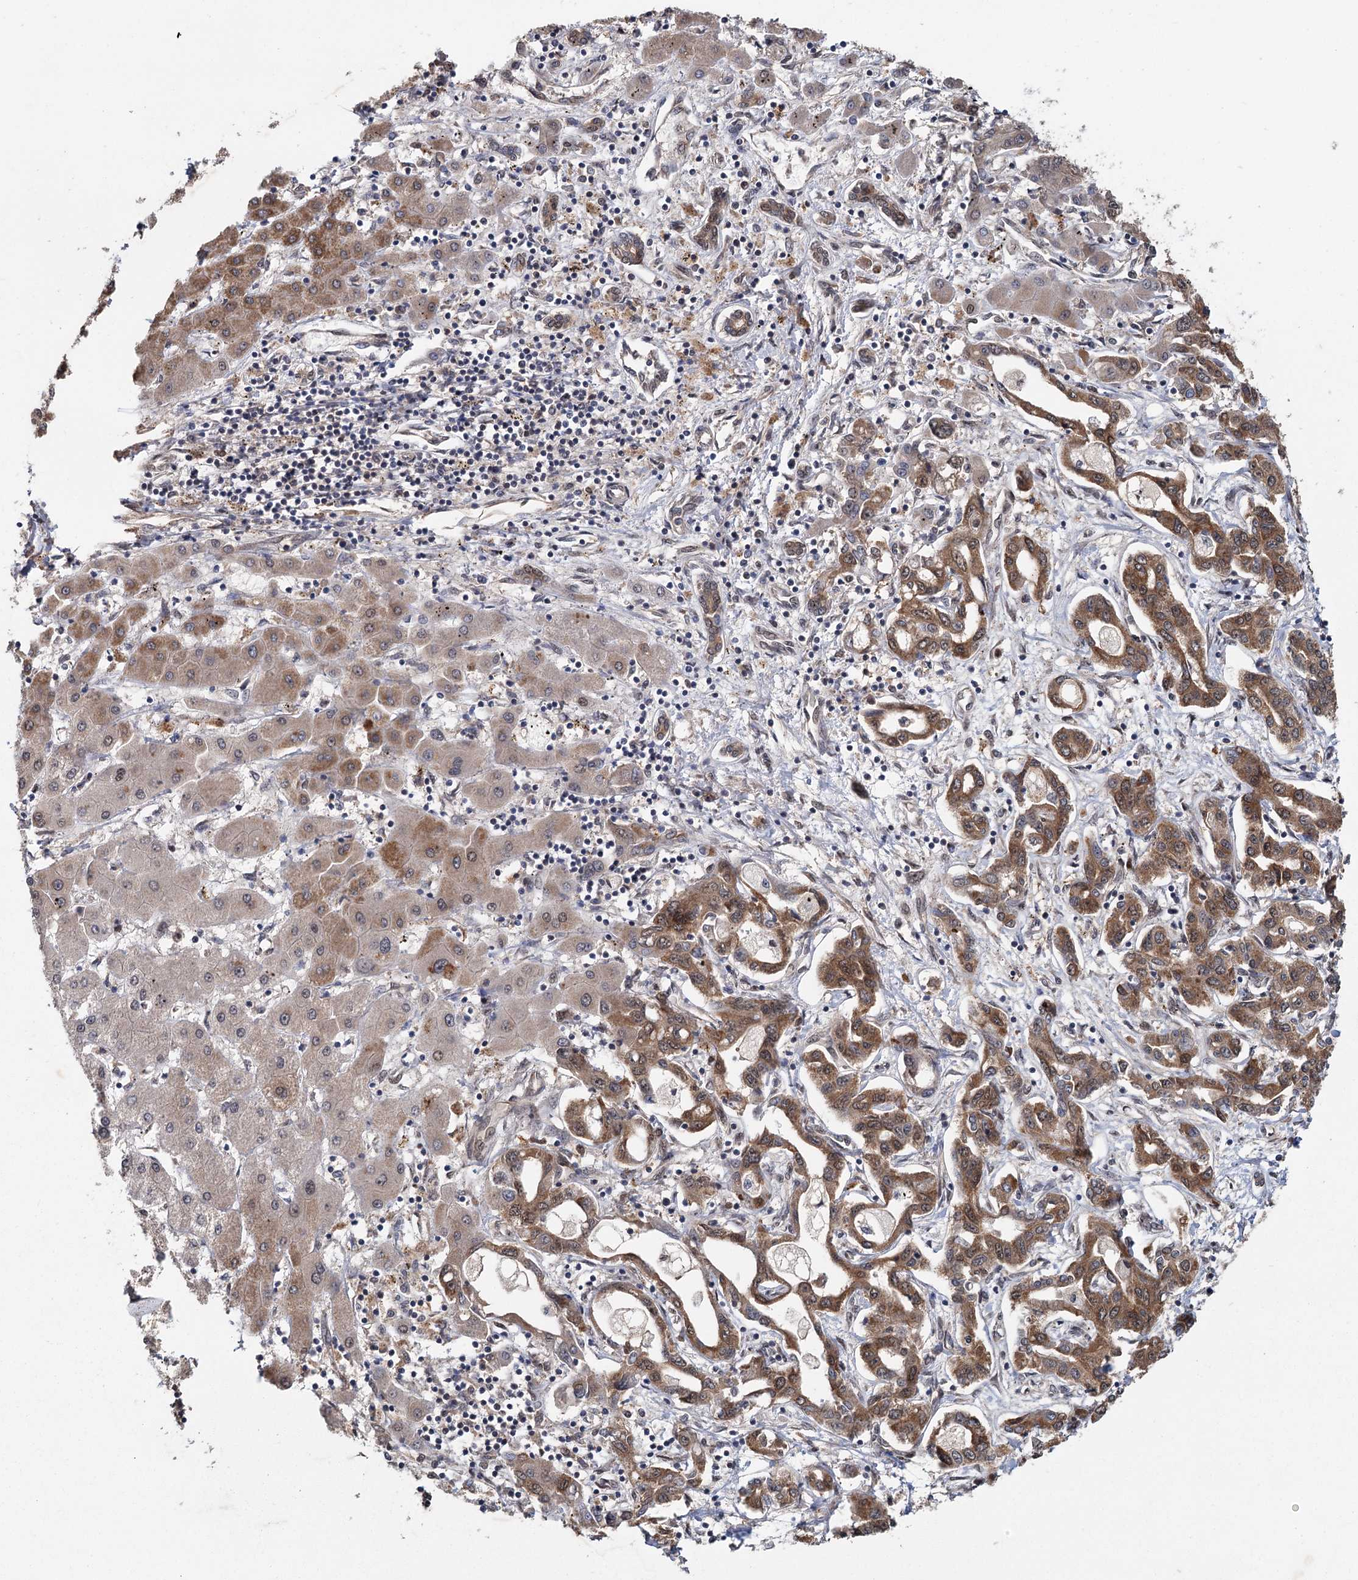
{"staining": {"intensity": "moderate", "quantity": ">75%", "location": "cytoplasmic/membranous"}, "tissue": "liver cancer", "cell_type": "Tumor cells", "image_type": "cancer", "snomed": [{"axis": "morphology", "description": "Cholangiocarcinoma"}, {"axis": "topography", "description": "Liver"}], "caption": "Human liver cancer (cholangiocarcinoma) stained with a protein marker demonstrates moderate staining in tumor cells.", "gene": "MYG1", "patient": {"sex": "male", "age": 59}}